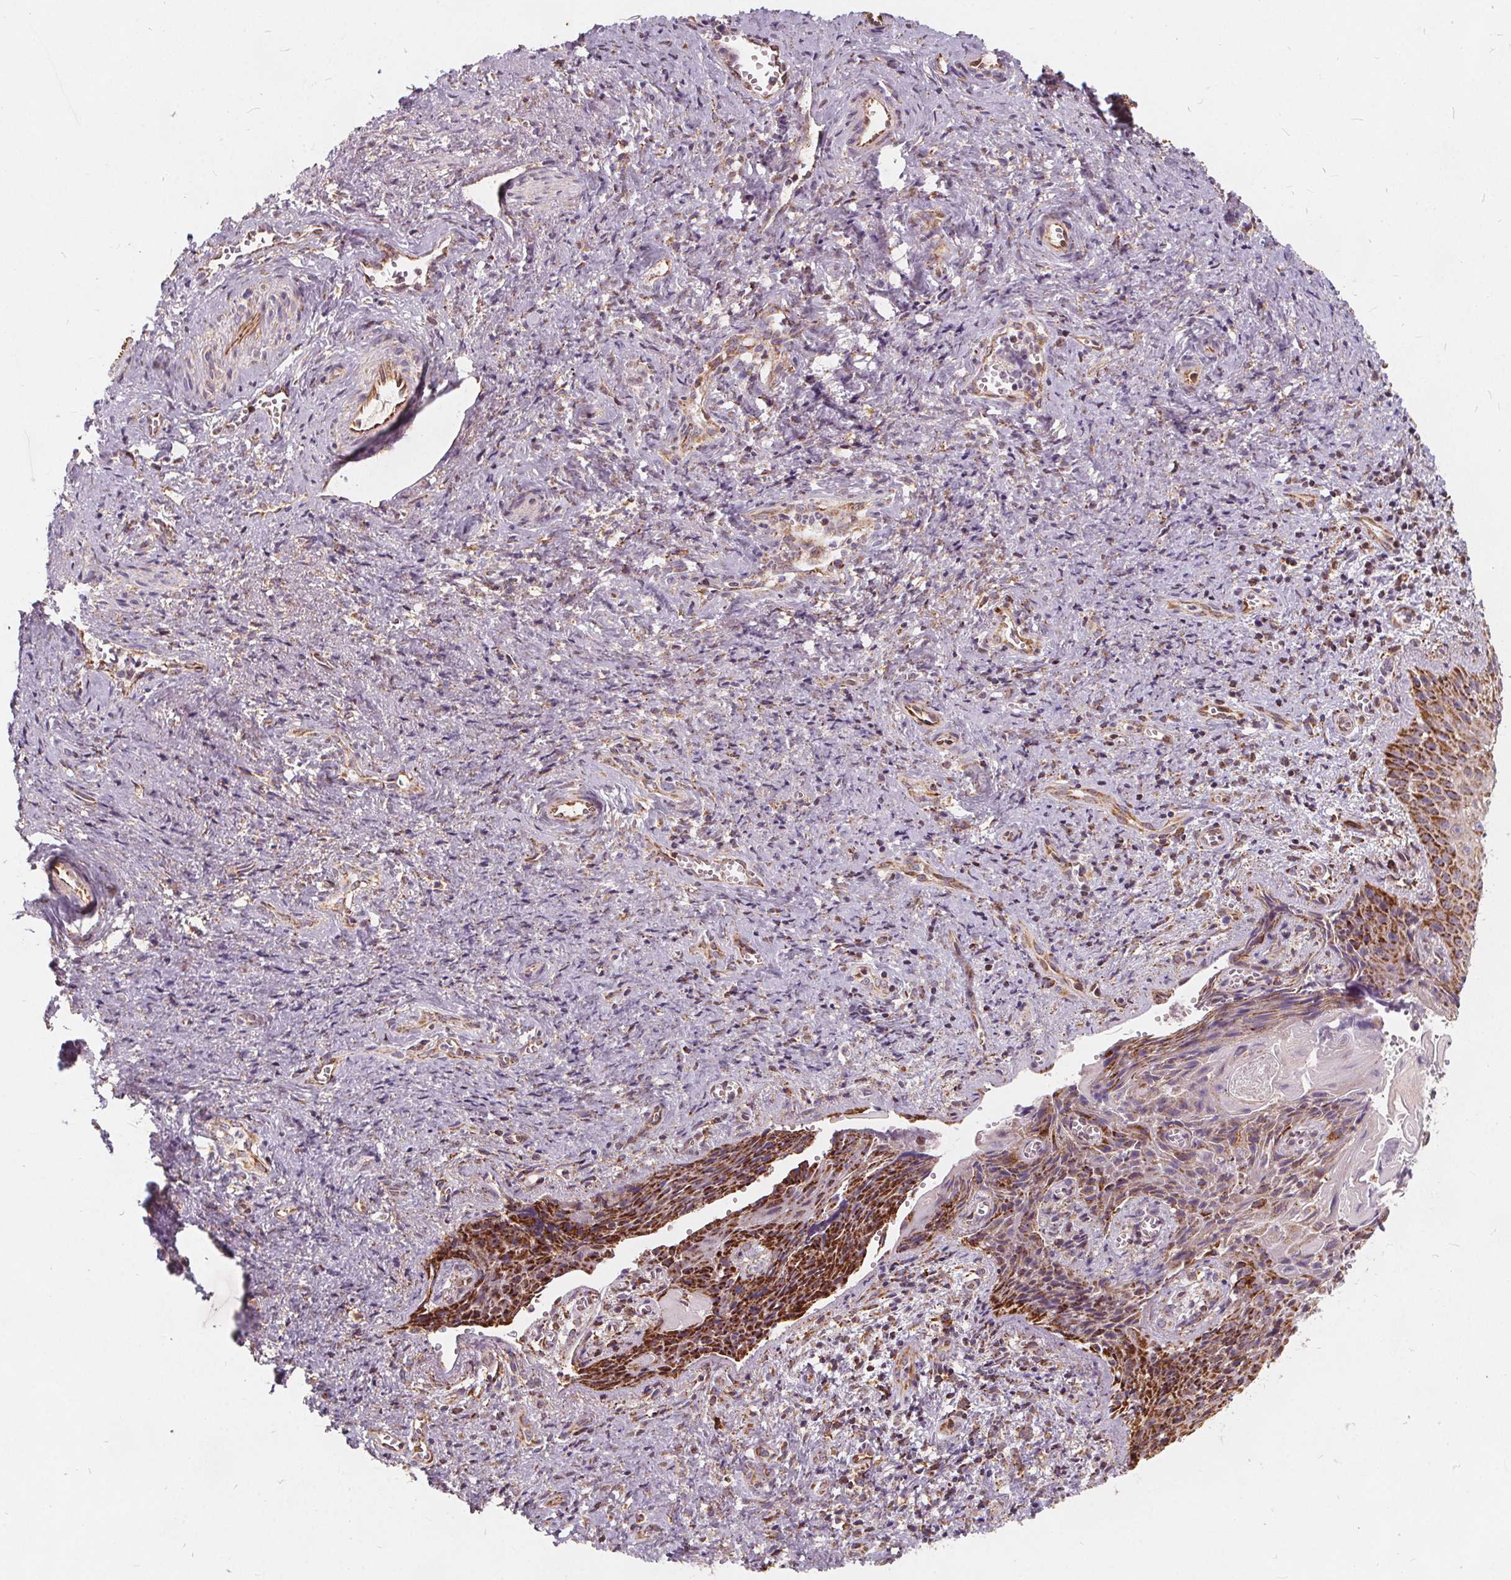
{"staining": {"intensity": "moderate", "quantity": ">75%", "location": "cytoplasmic/membranous"}, "tissue": "cervical cancer", "cell_type": "Tumor cells", "image_type": "cancer", "snomed": [{"axis": "morphology", "description": "Squamous cell carcinoma, NOS"}, {"axis": "topography", "description": "Cervix"}], "caption": "Moderate cytoplasmic/membranous staining for a protein is present in about >75% of tumor cells of cervical squamous cell carcinoma using immunohistochemistry.", "gene": "PLSCR3", "patient": {"sex": "female", "age": 30}}